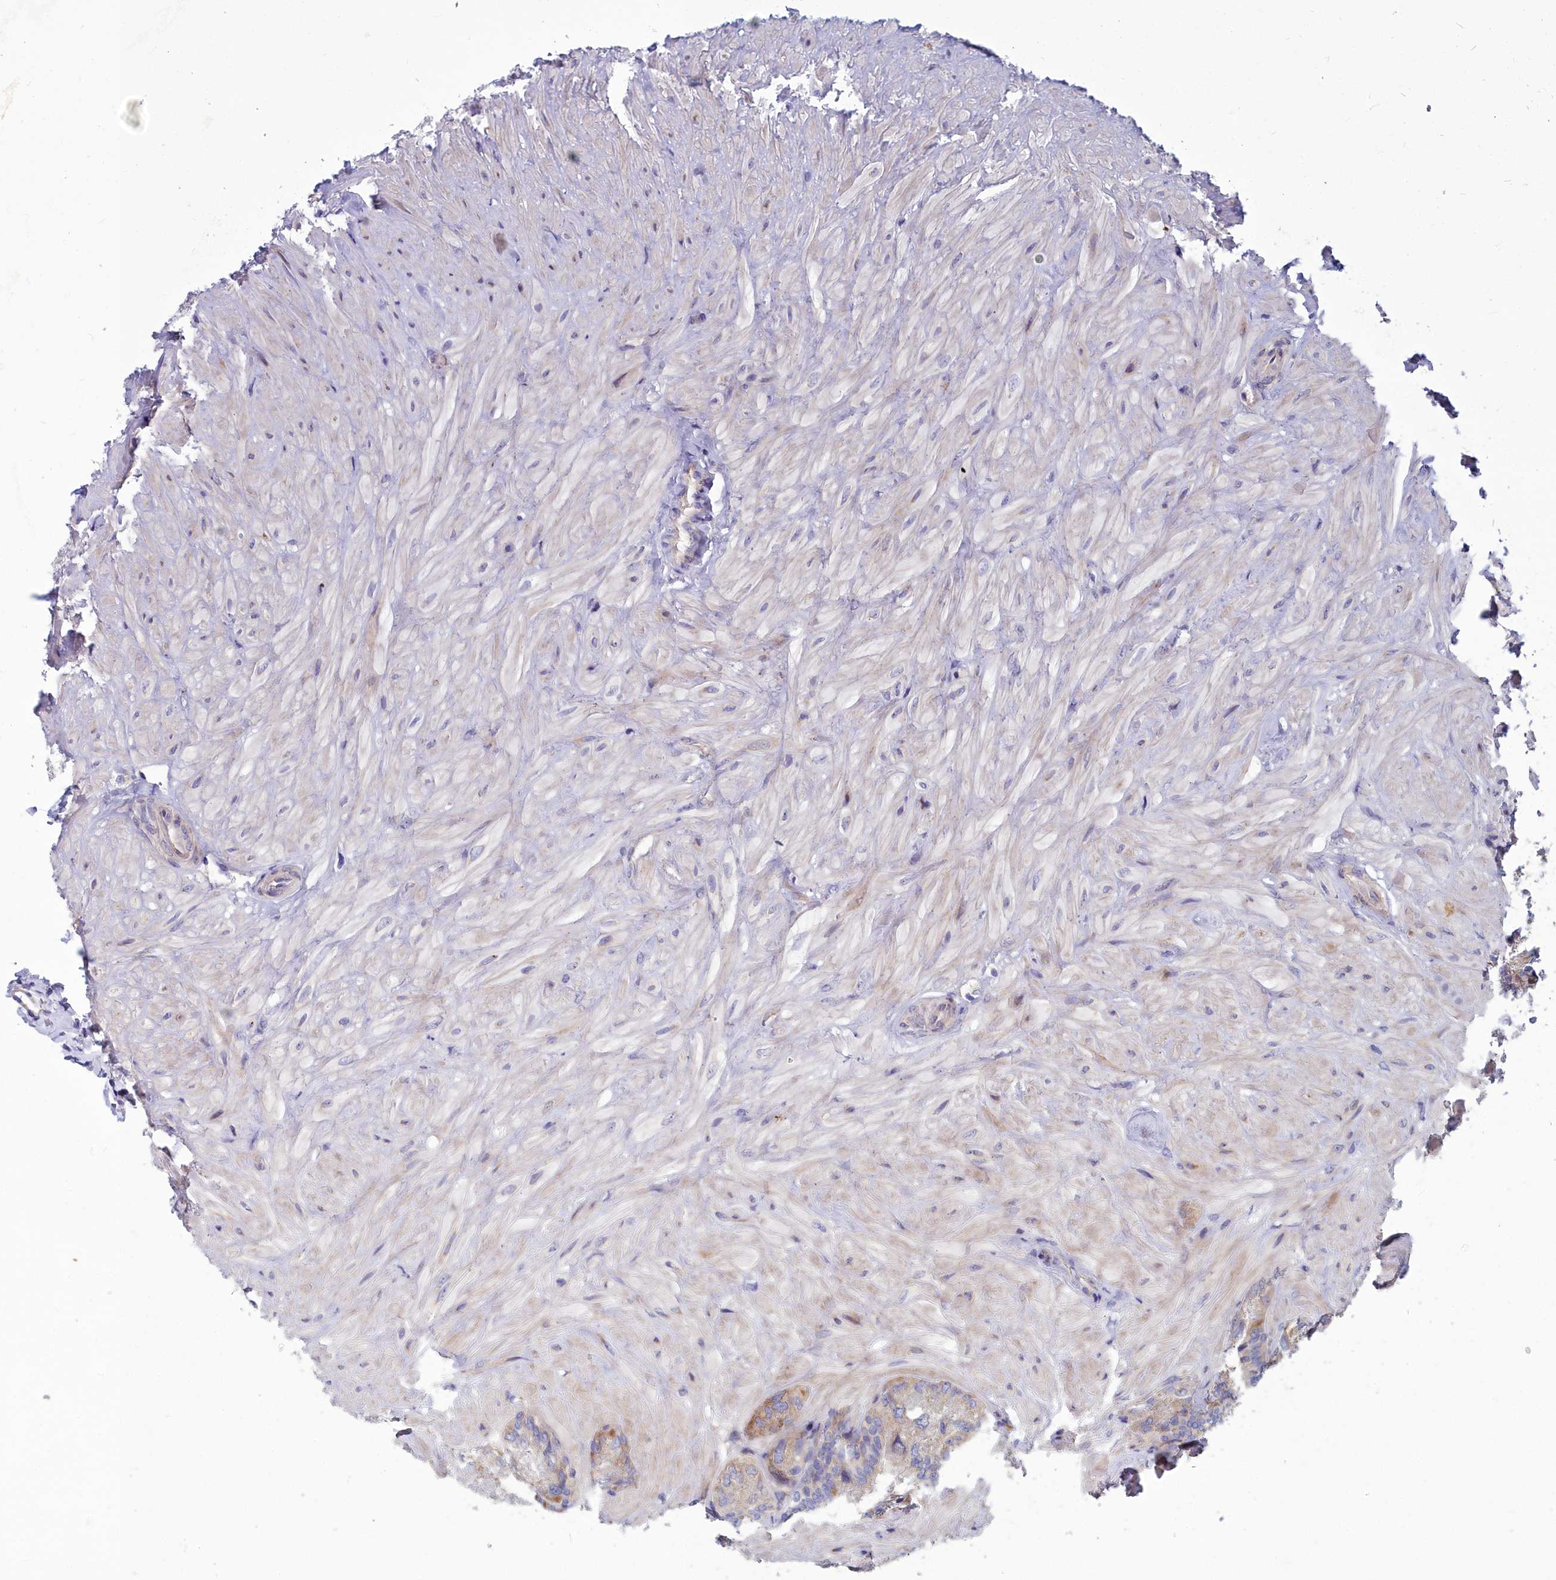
{"staining": {"intensity": "moderate", "quantity": "<25%", "location": "cytoplasmic/membranous"}, "tissue": "seminal vesicle", "cell_type": "Glandular cells", "image_type": "normal", "snomed": [{"axis": "morphology", "description": "Normal tissue, NOS"}, {"axis": "topography", "description": "Prostate and seminal vesicle, NOS"}, {"axis": "topography", "description": "Prostate"}, {"axis": "topography", "description": "Seminal veicle"}], "caption": "An IHC image of normal tissue is shown. Protein staining in brown highlights moderate cytoplasmic/membranous positivity in seminal vesicle within glandular cells.", "gene": "COX20", "patient": {"sex": "male", "age": 67}}